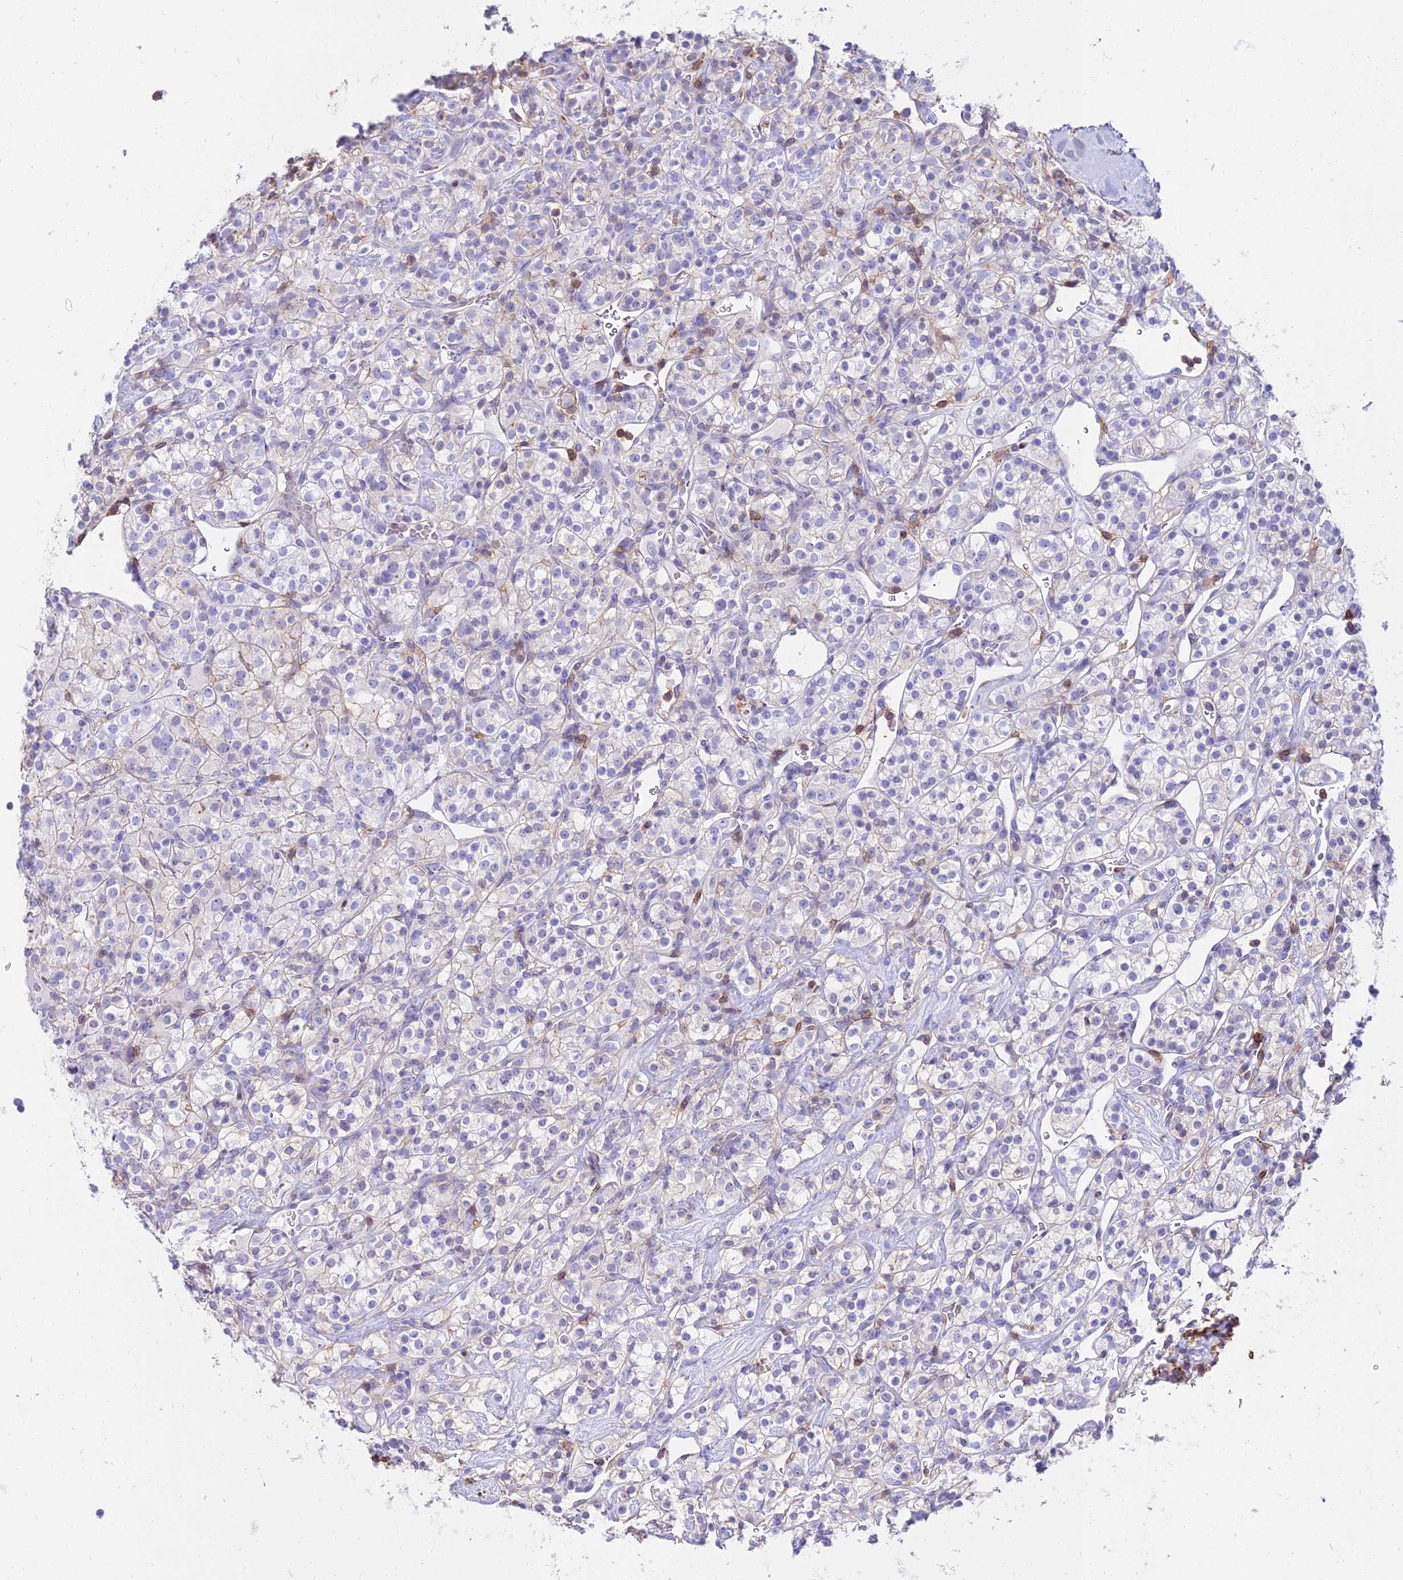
{"staining": {"intensity": "negative", "quantity": "none", "location": "none"}, "tissue": "renal cancer", "cell_type": "Tumor cells", "image_type": "cancer", "snomed": [{"axis": "morphology", "description": "Adenocarcinoma, NOS"}, {"axis": "topography", "description": "Kidney"}], "caption": "Adenocarcinoma (renal) was stained to show a protein in brown. There is no significant staining in tumor cells.", "gene": "SREK1IP1", "patient": {"sex": "male", "age": 77}}